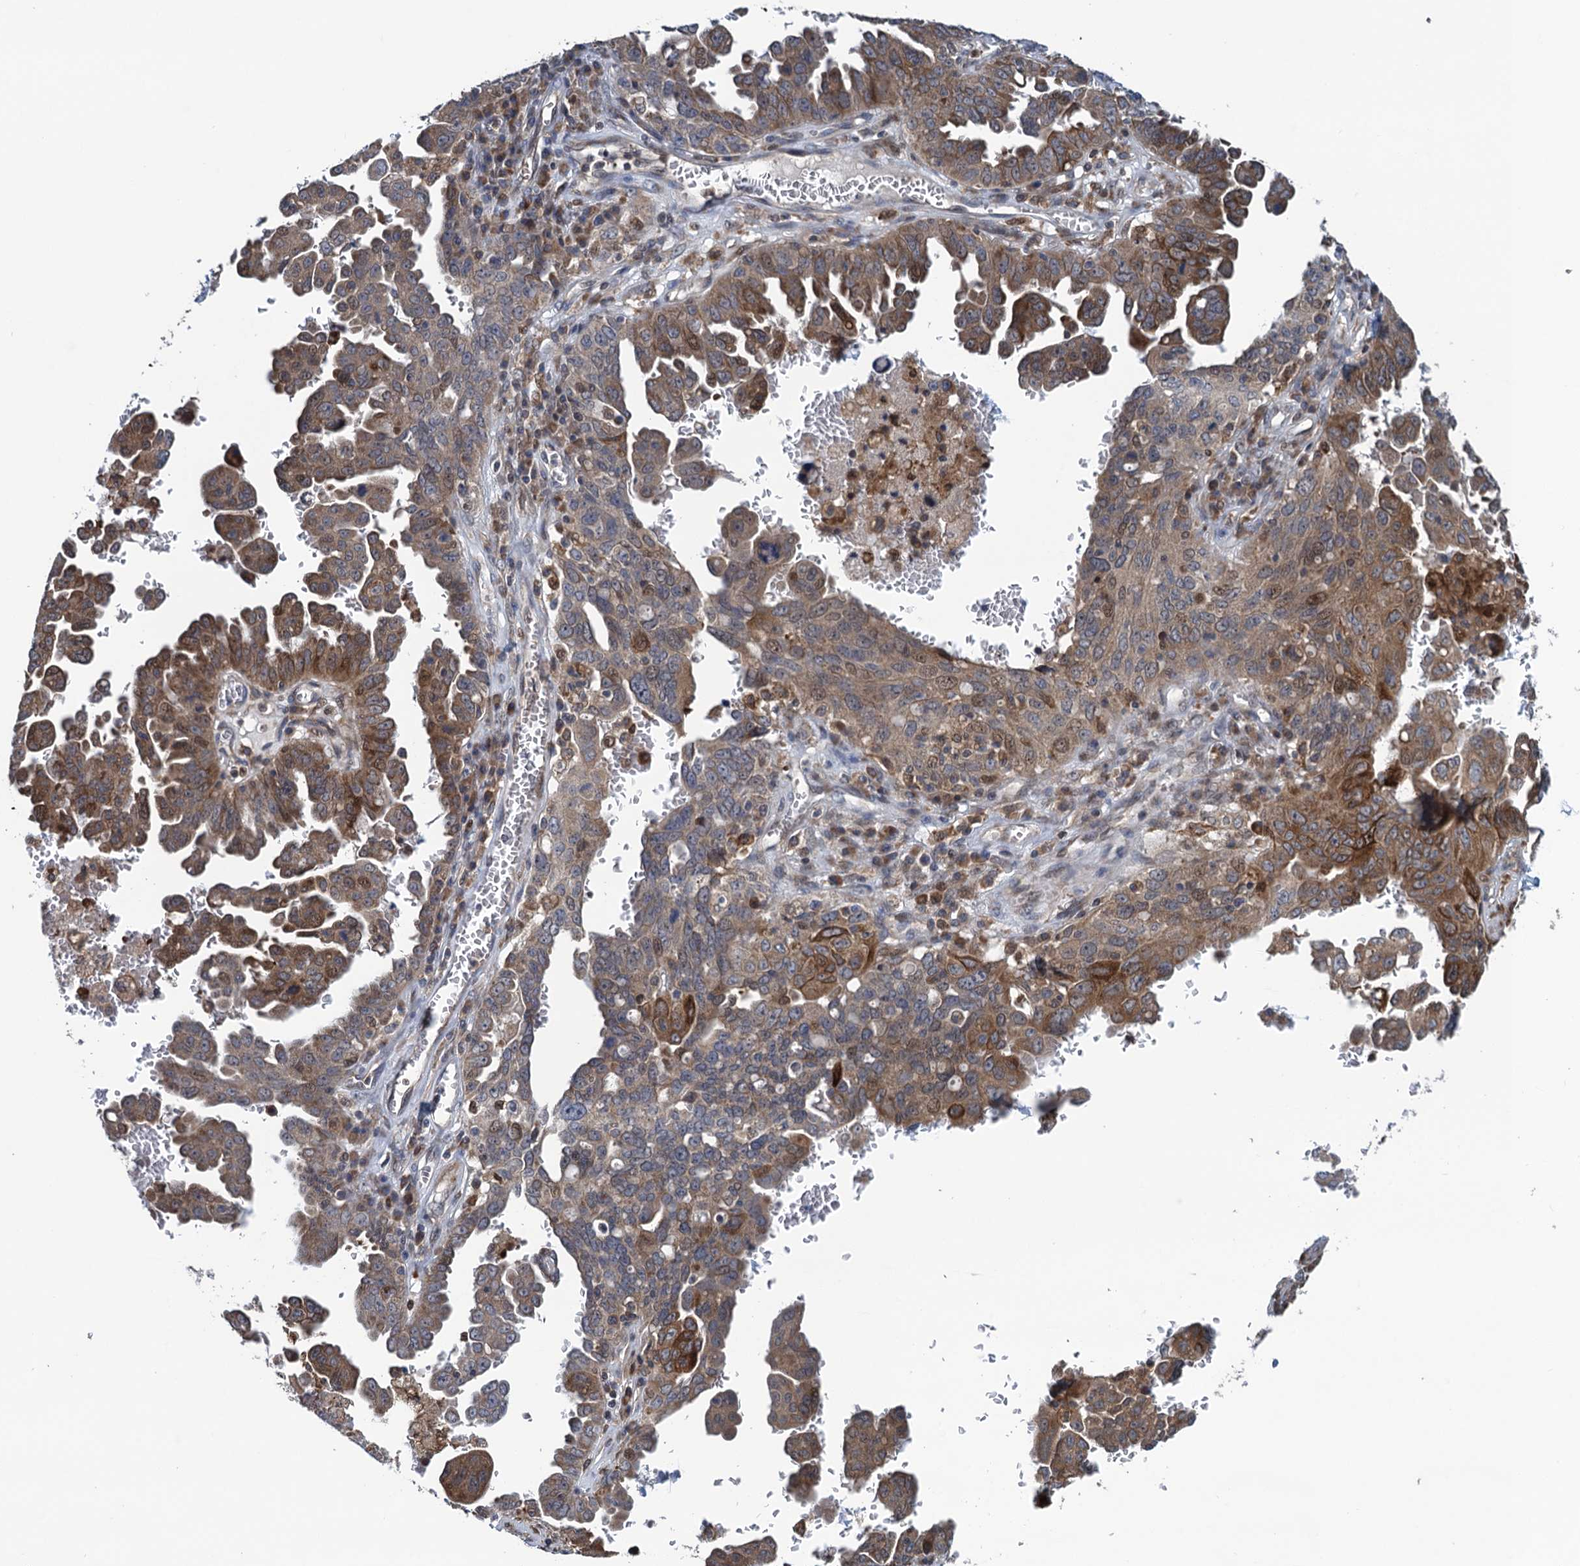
{"staining": {"intensity": "moderate", "quantity": "25%-75%", "location": "cytoplasmic/membranous,nuclear"}, "tissue": "ovarian cancer", "cell_type": "Tumor cells", "image_type": "cancer", "snomed": [{"axis": "morphology", "description": "Carcinoma, endometroid"}, {"axis": "topography", "description": "Ovary"}], "caption": "IHC image of neoplastic tissue: ovarian cancer stained using immunohistochemistry reveals medium levels of moderate protein expression localized specifically in the cytoplasmic/membranous and nuclear of tumor cells, appearing as a cytoplasmic/membranous and nuclear brown color.", "gene": "CNTN5", "patient": {"sex": "female", "age": 62}}